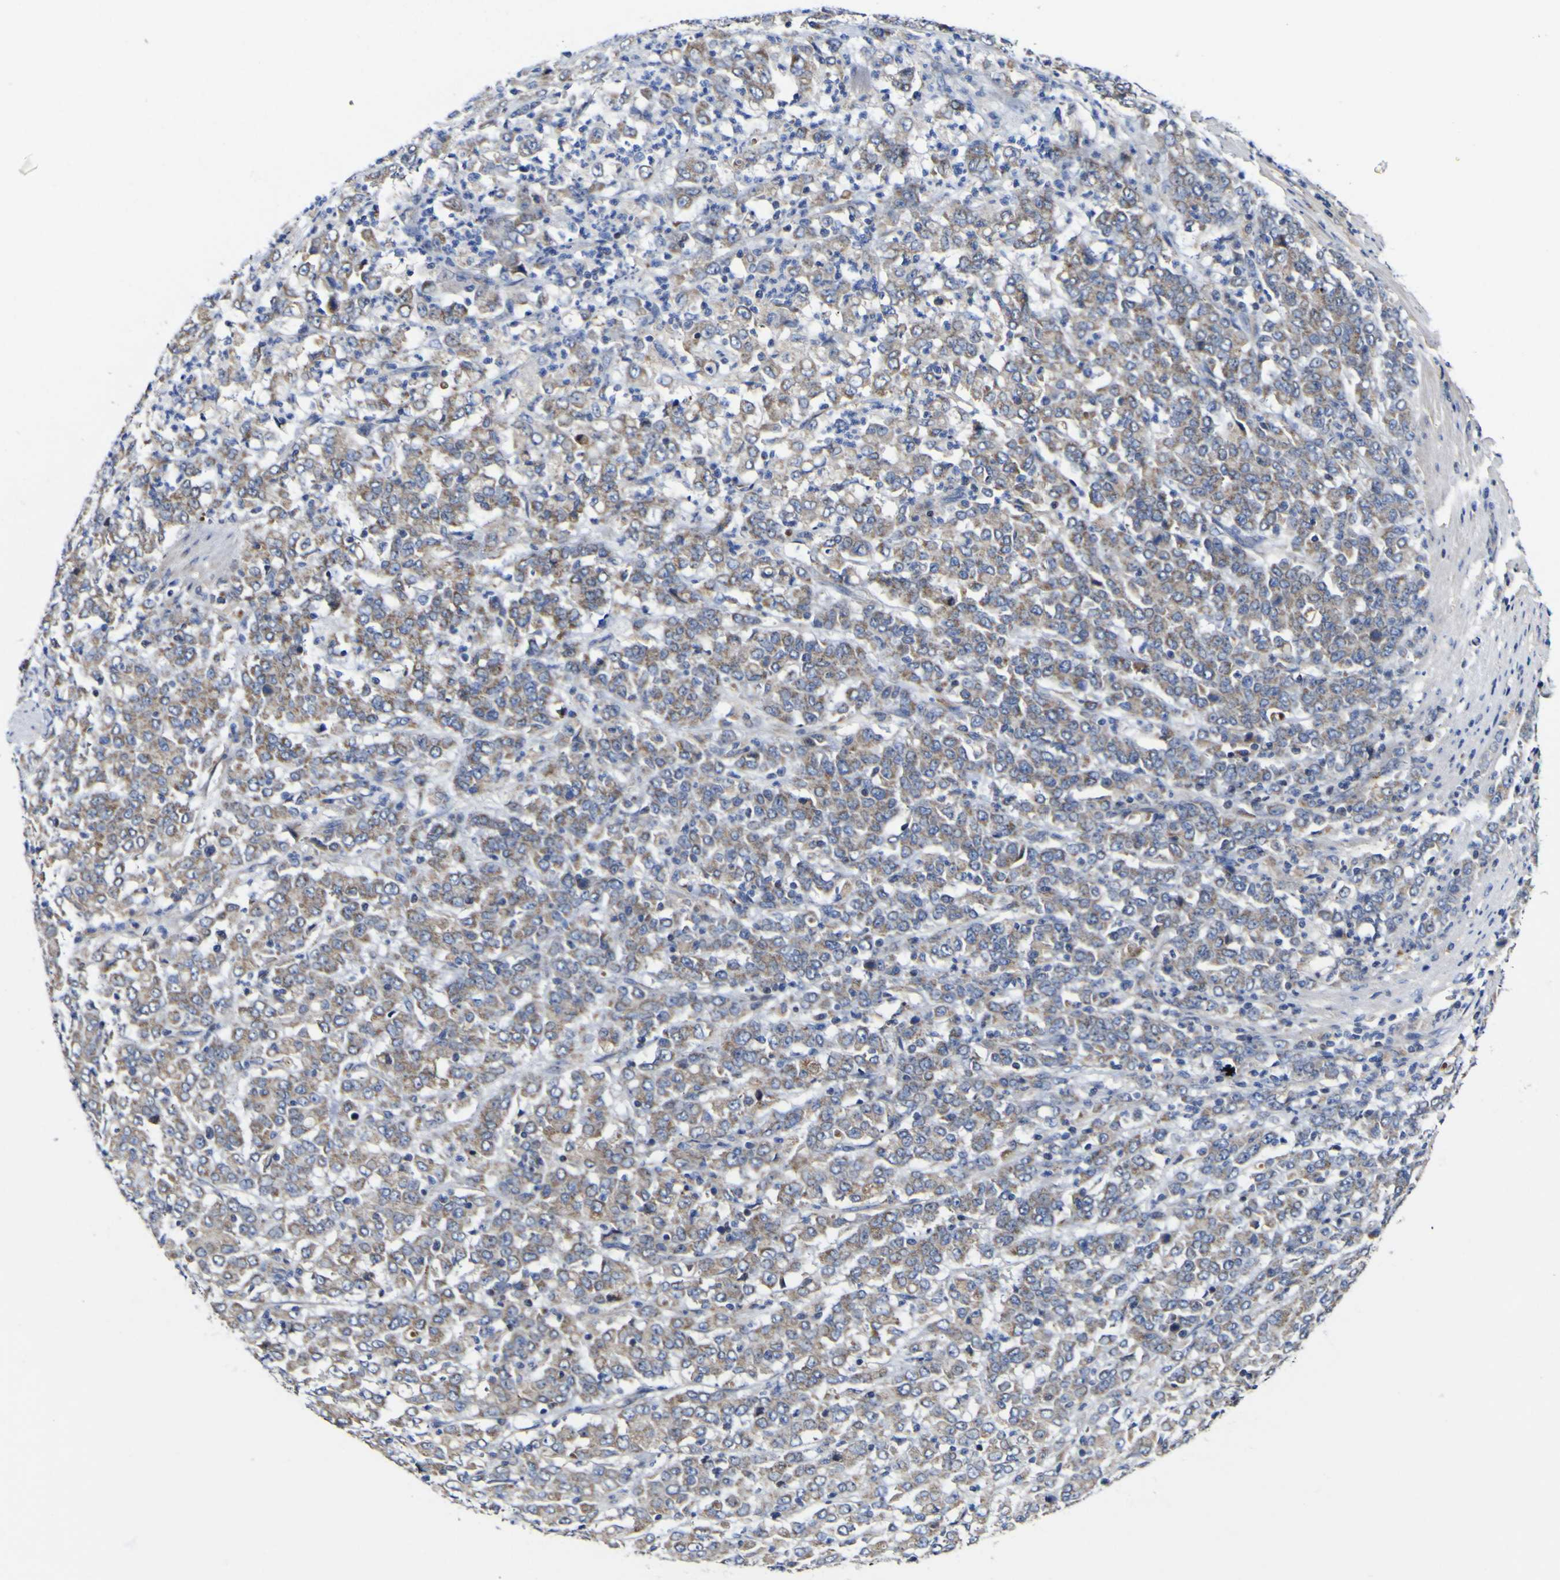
{"staining": {"intensity": "moderate", "quantity": "25%-75%", "location": "cytoplasmic/membranous"}, "tissue": "stomach cancer", "cell_type": "Tumor cells", "image_type": "cancer", "snomed": [{"axis": "morphology", "description": "Adenocarcinoma, NOS"}, {"axis": "topography", "description": "Stomach, lower"}], "caption": "Stomach cancer stained for a protein exhibits moderate cytoplasmic/membranous positivity in tumor cells.", "gene": "CCDC90B", "patient": {"sex": "female", "age": 71}}